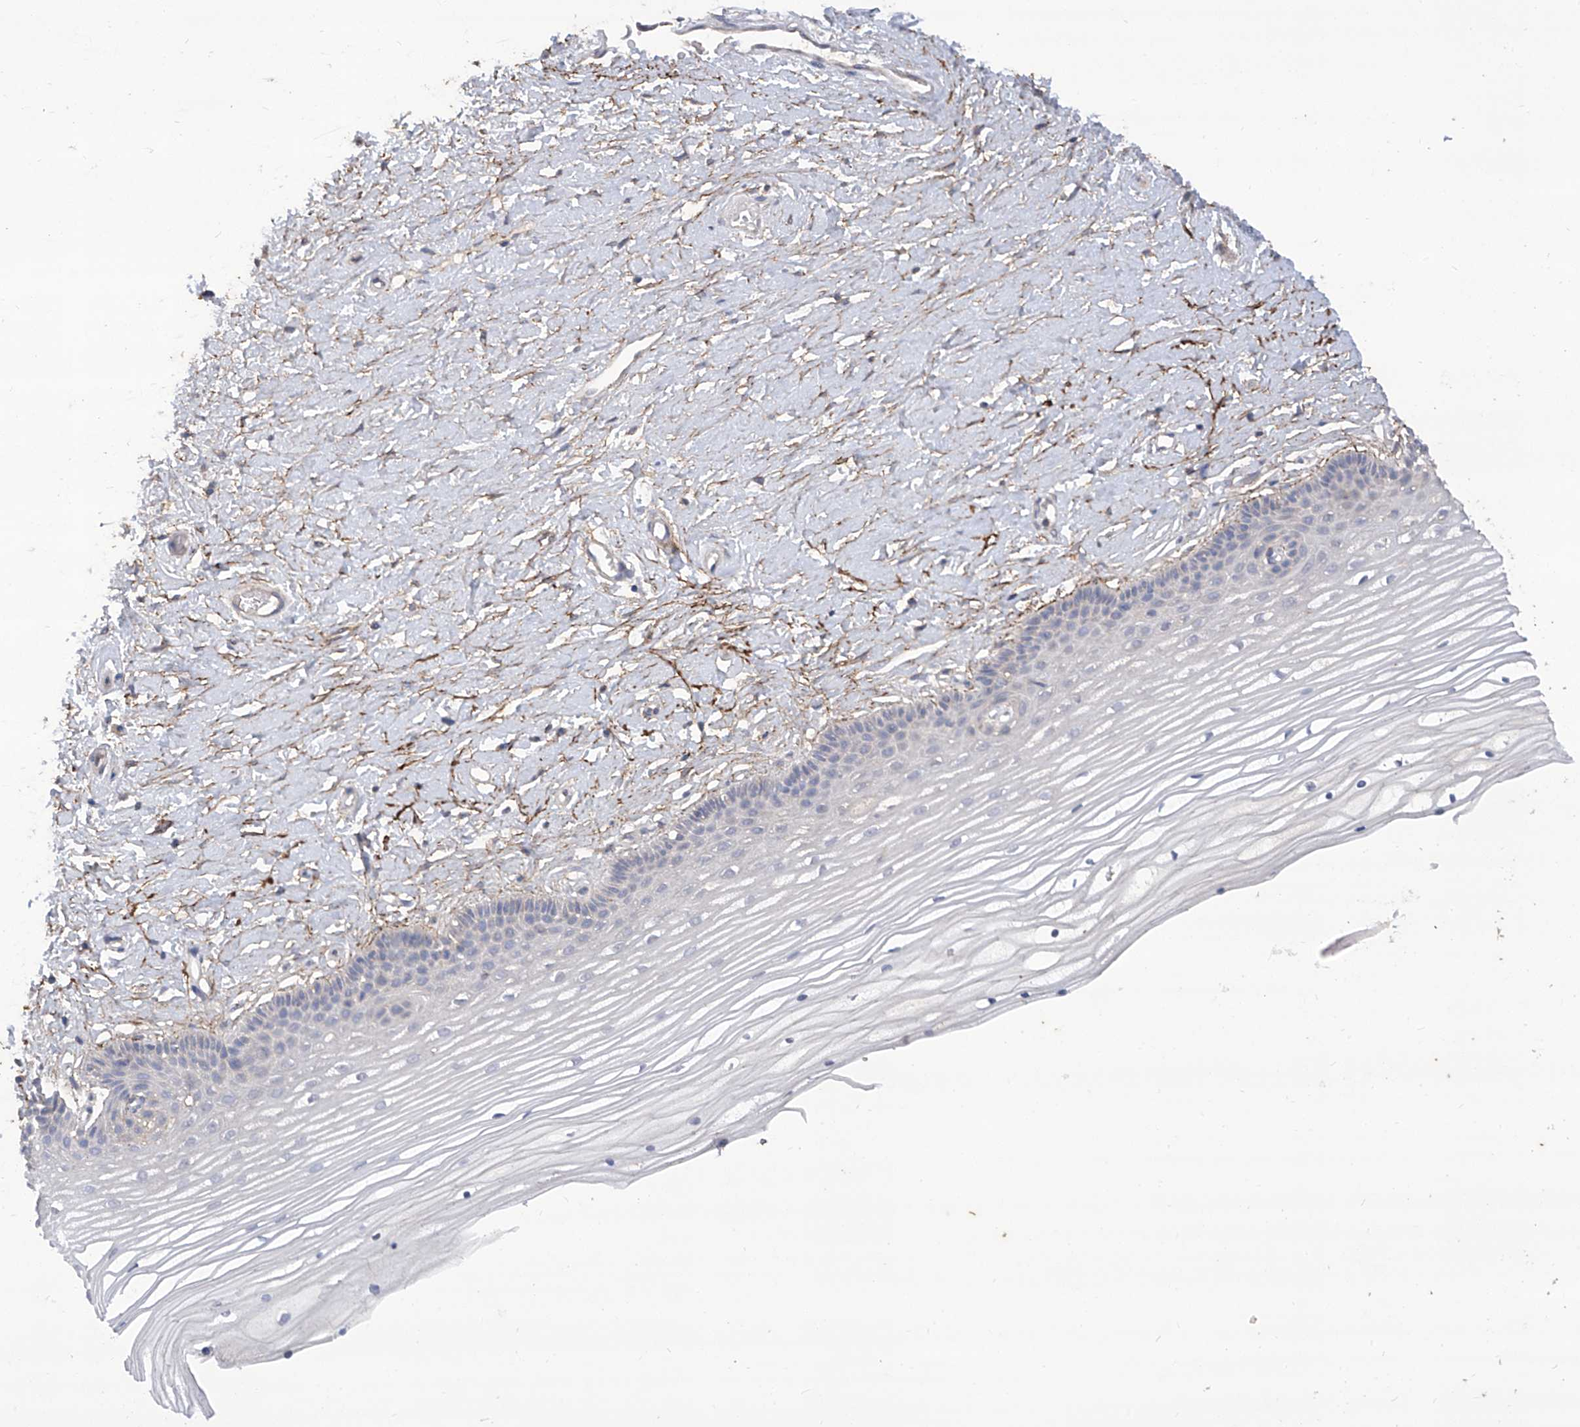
{"staining": {"intensity": "negative", "quantity": "none", "location": "none"}, "tissue": "vagina", "cell_type": "Squamous epithelial cells", "image_type": "normal", "snomed": [{"axis": "morphology", "description": "Normal tissue, NOS"}, {"axis": "topography", "description": "Vagina"}, {"axis": "topography", "description": "Cervix"}], "caption": "Squamous epithelial cells are negative for brown protein staining in benign vagina. (Stains: DAB (3,3'-diaminobenzidine) immunohistochemistry (IHC) with hematoxylin counter stain, Microscopy: brightfield microscopy at high magnification).", "gene": "TXNIP", "patient": {"sex": "female", "age": 40}}